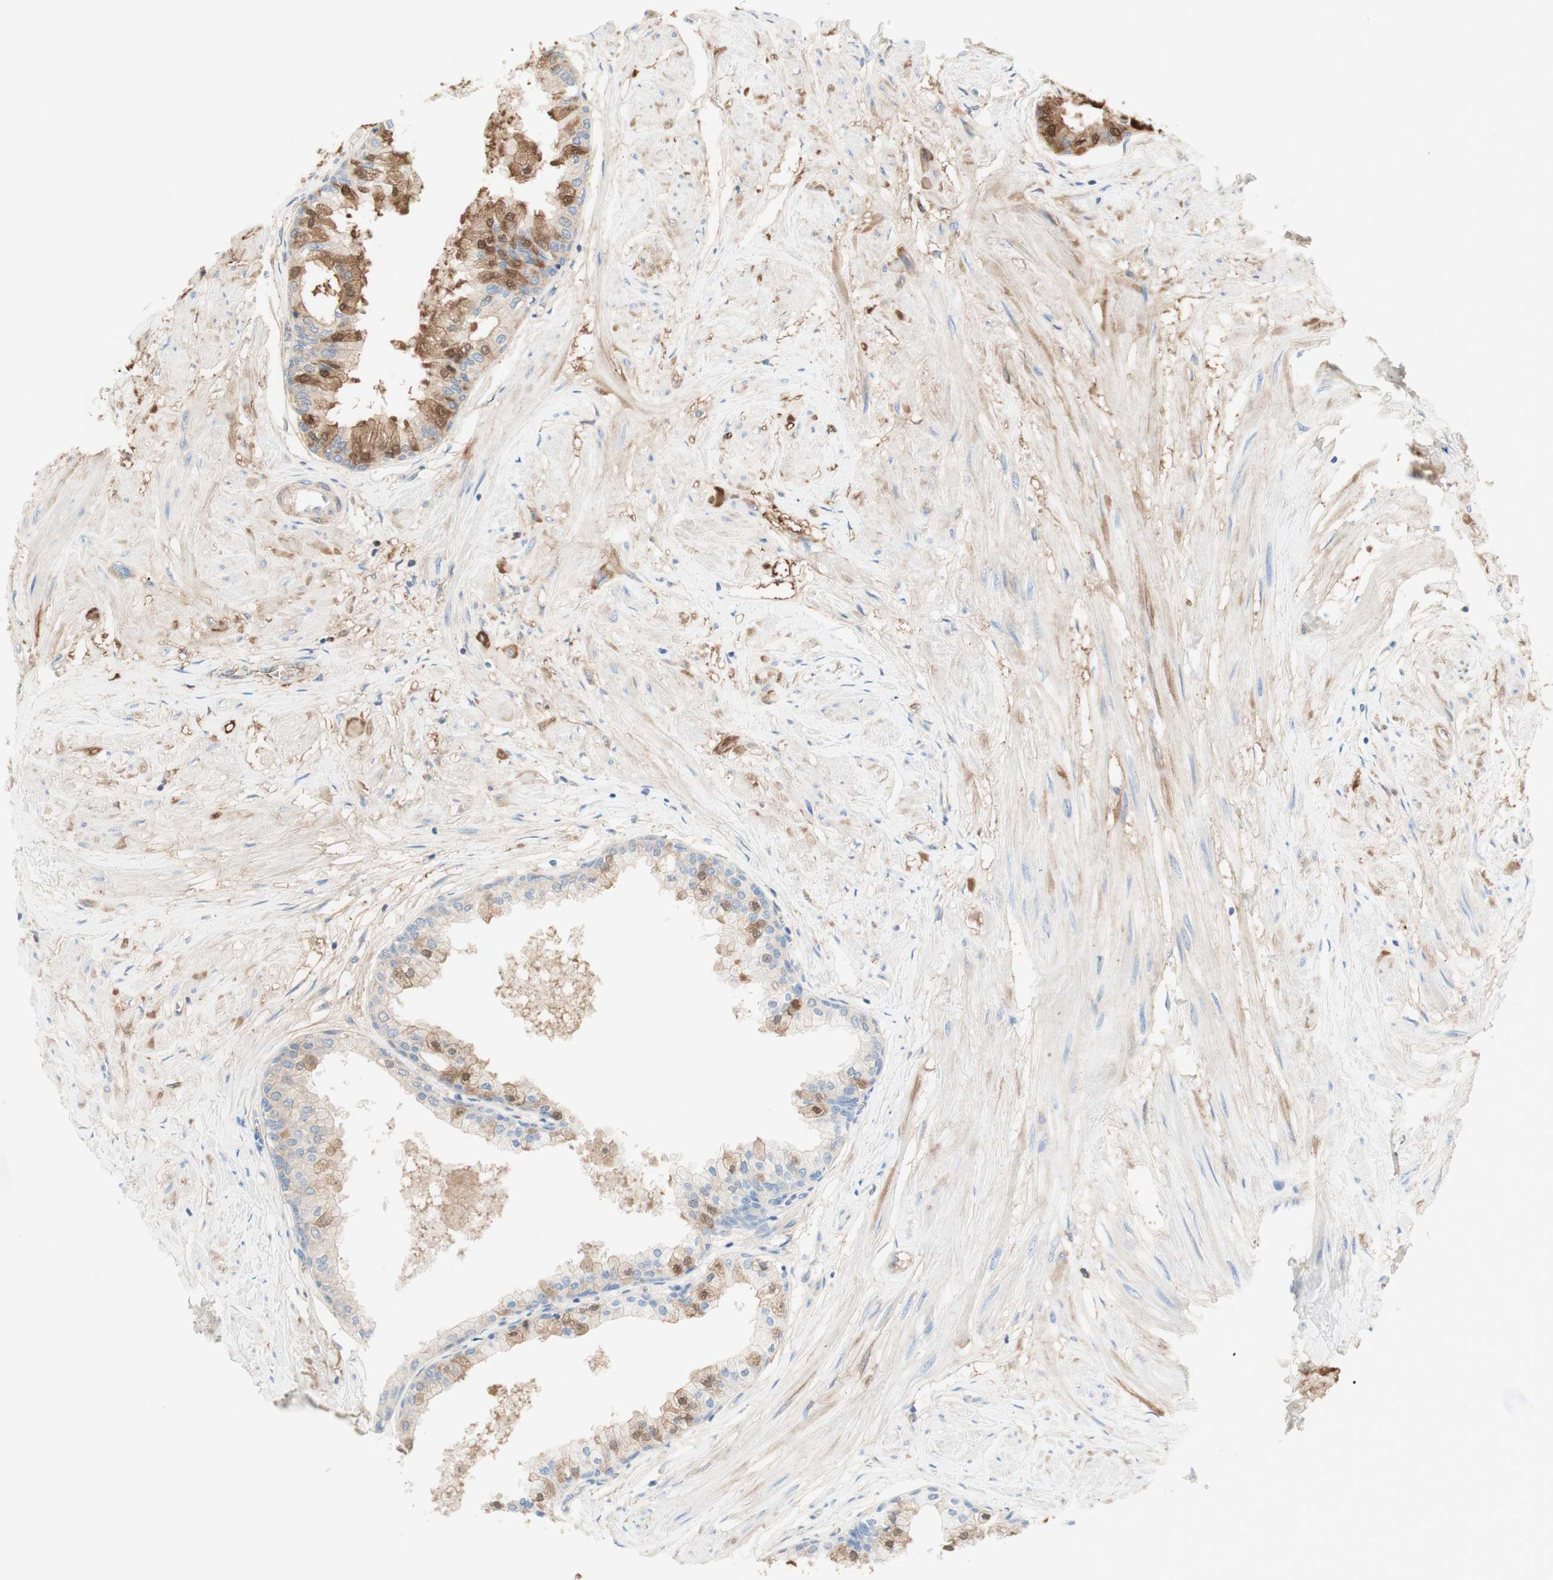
{"staining": {"intensity": "moderate", "quantity": "25%-75%", "location": "cytoplasmic/membranous"}, "tissue": "prostate", "cell_type": "Glandular cells", "image_type": "normal", "snomed": [{"axis": "morphology", "description": "Normal tissue, NOS"}, {"axis": "topography", "description": "Prostate"}, {"axis": "topography", "description": "Seminal veicle"}], "caption": "Immunohistochemistry photomicrograph of unremarkable human prostate stained for a protein (brown), which exhibits medium levels of moderate cytoplasmic/membranous expression in about 25%-75% of glandular cells.", "gene": "KNG1", "patient": {"sex": "male", "age": 60}}